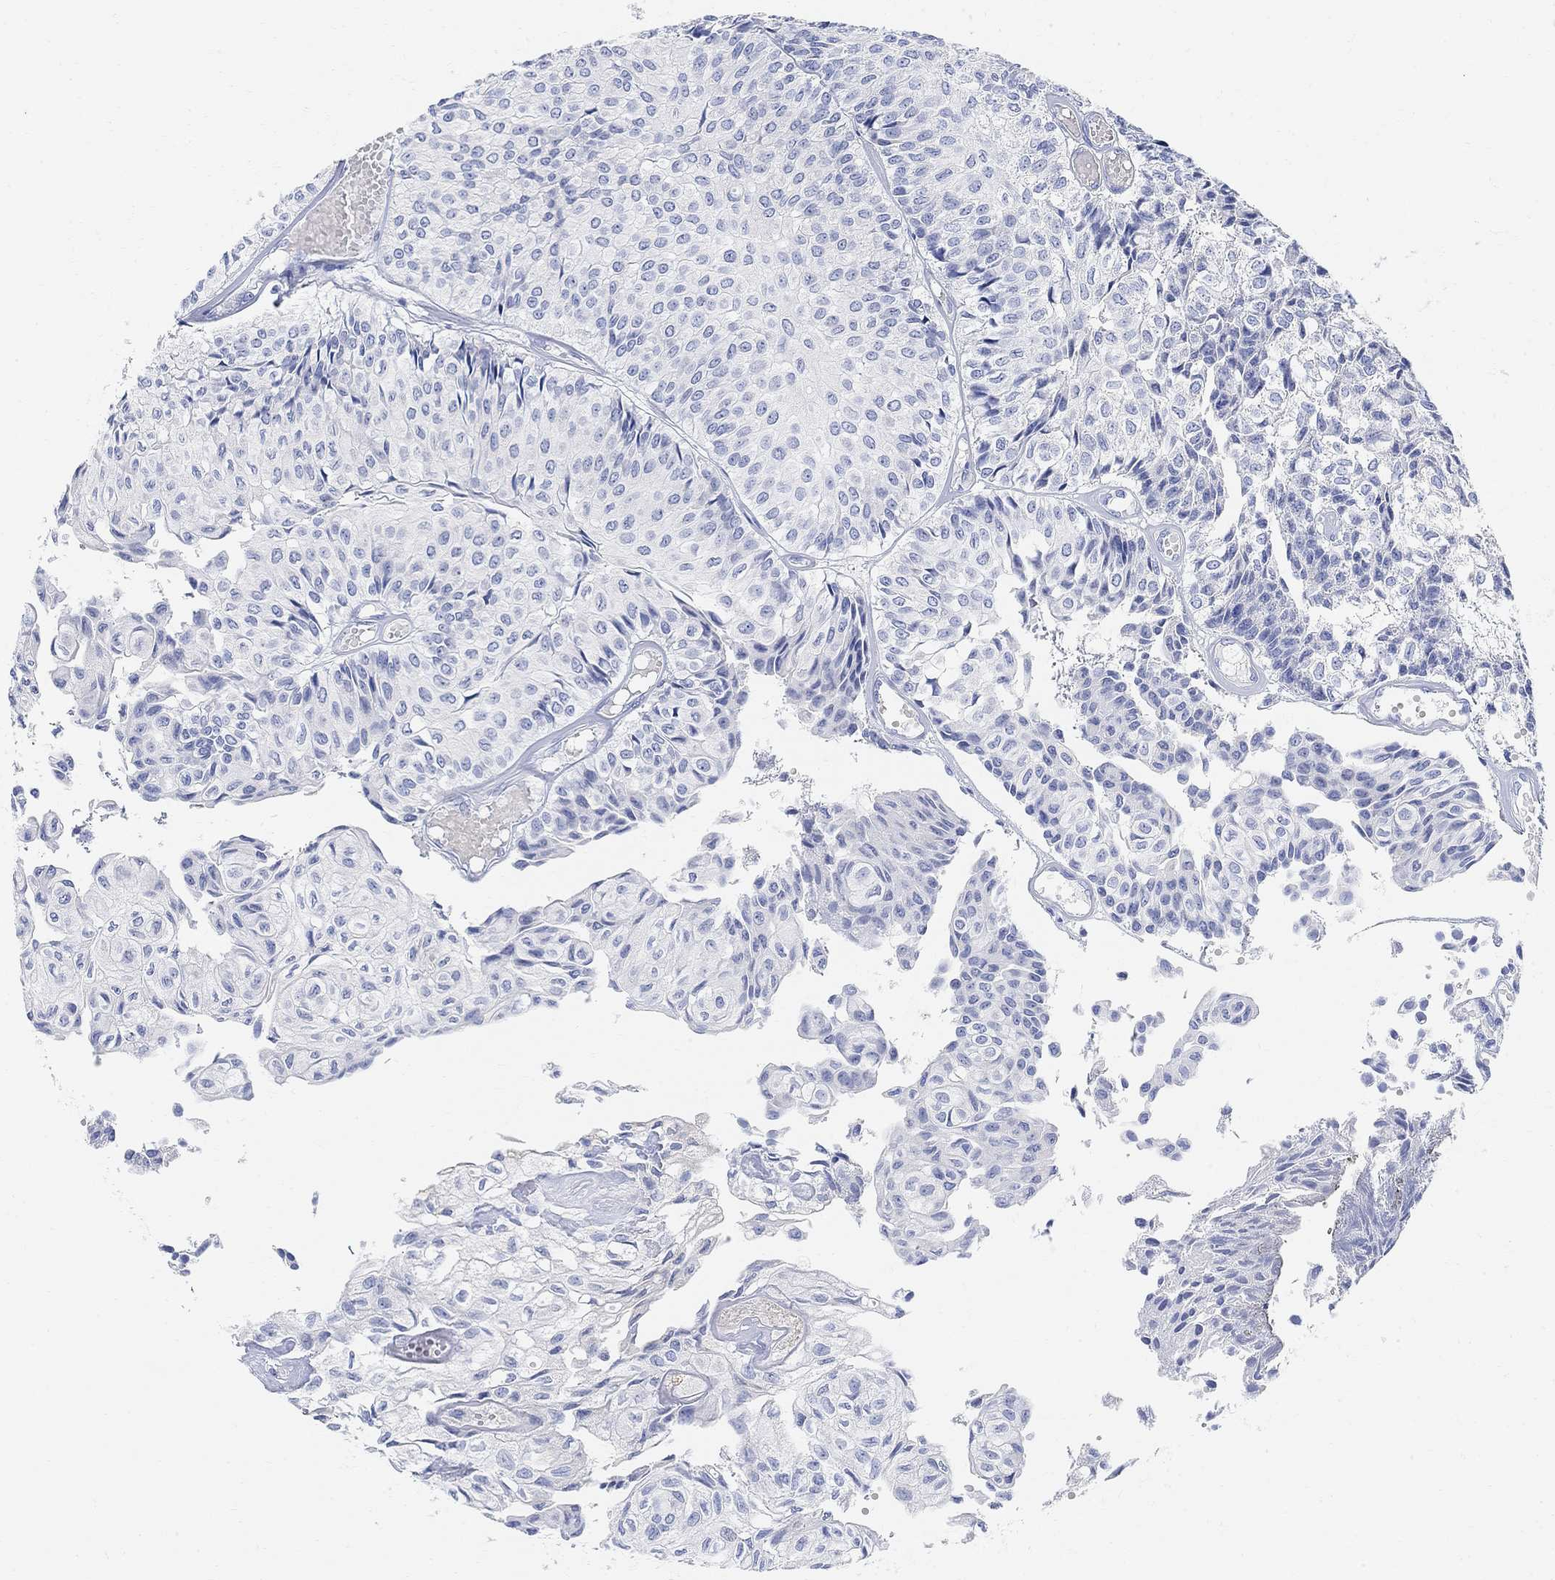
{"staining": {"intensity": "negative", "quantity": "none", "location": "none"}, "tissue": "urothelial cancer", "cell_type": "Tumor cells", "image_type": "cancer", "snomed": [{"axis": "morphology", "description": "Urothelial carcinoma, Low grade"}, {"axis": "topography", "description": "Urinary bladder"}], "caption": "Urothelial cancer was stained to show a protein in brown. There is no significant staining in tumor cells. (IHC, brightfield microscopy, high magnification).", "gene": "RETNLB", "patient": {"sex": "male", "age": 89}}